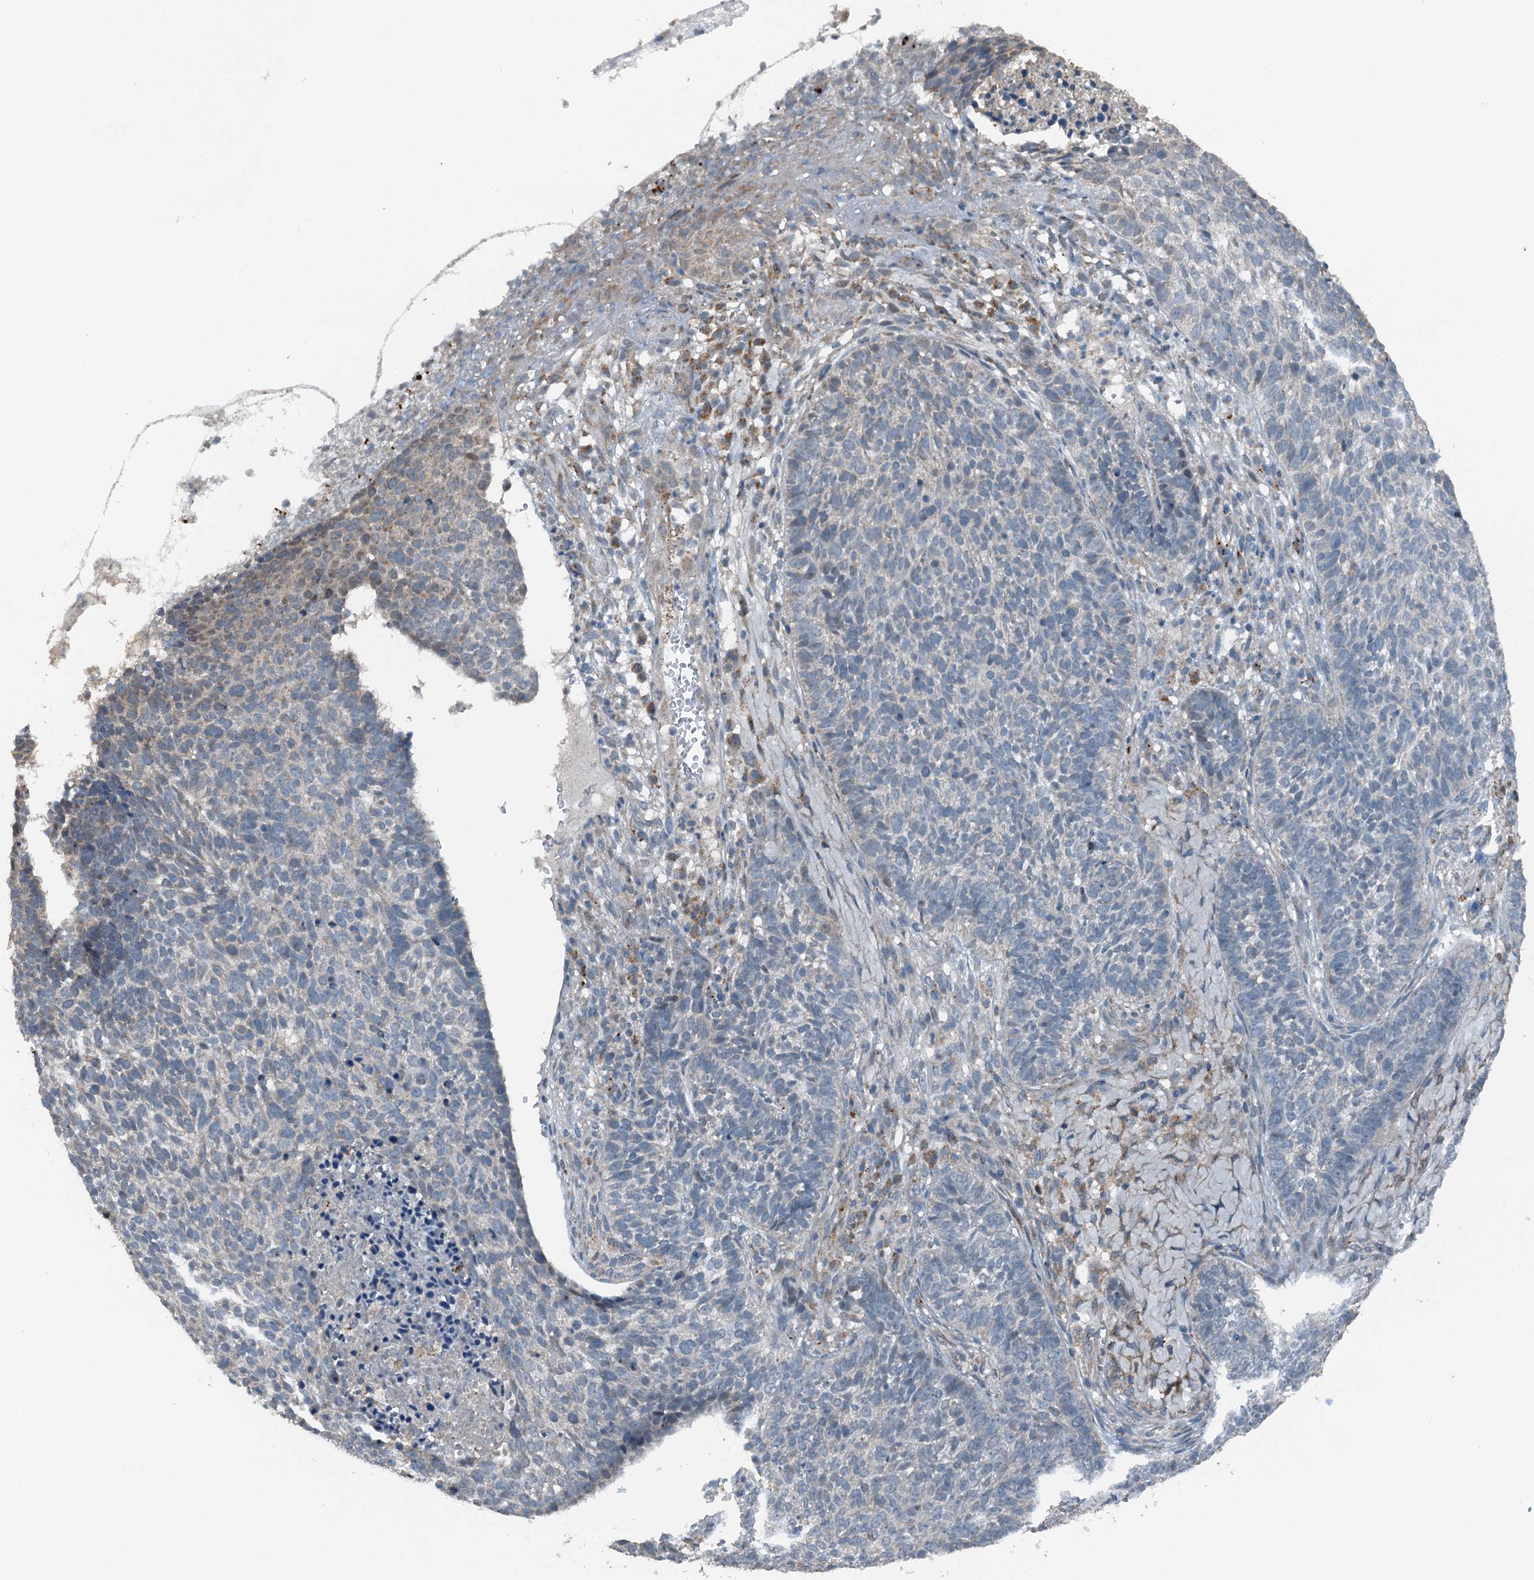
{"staining": {"intensity": "negative", "quantity": "none", "location": "none"}, "tissue": "skin cancer", "cell_type": "Tumor cells", "image_type": "cancer", "snomed": [{"axis": "morphology", "description": "Basal cell carcinoma"}, {"axis": "topography", "description": "Skin"}], "caption": "High magnification brightfield microscopy of skin cancer stained with DAB (brown) and counterstained with hematoxylin (blue): tumor cells show no significant positivity.", "gene": "BMERB1", "patient": {"sex": "male", "age": 85}}